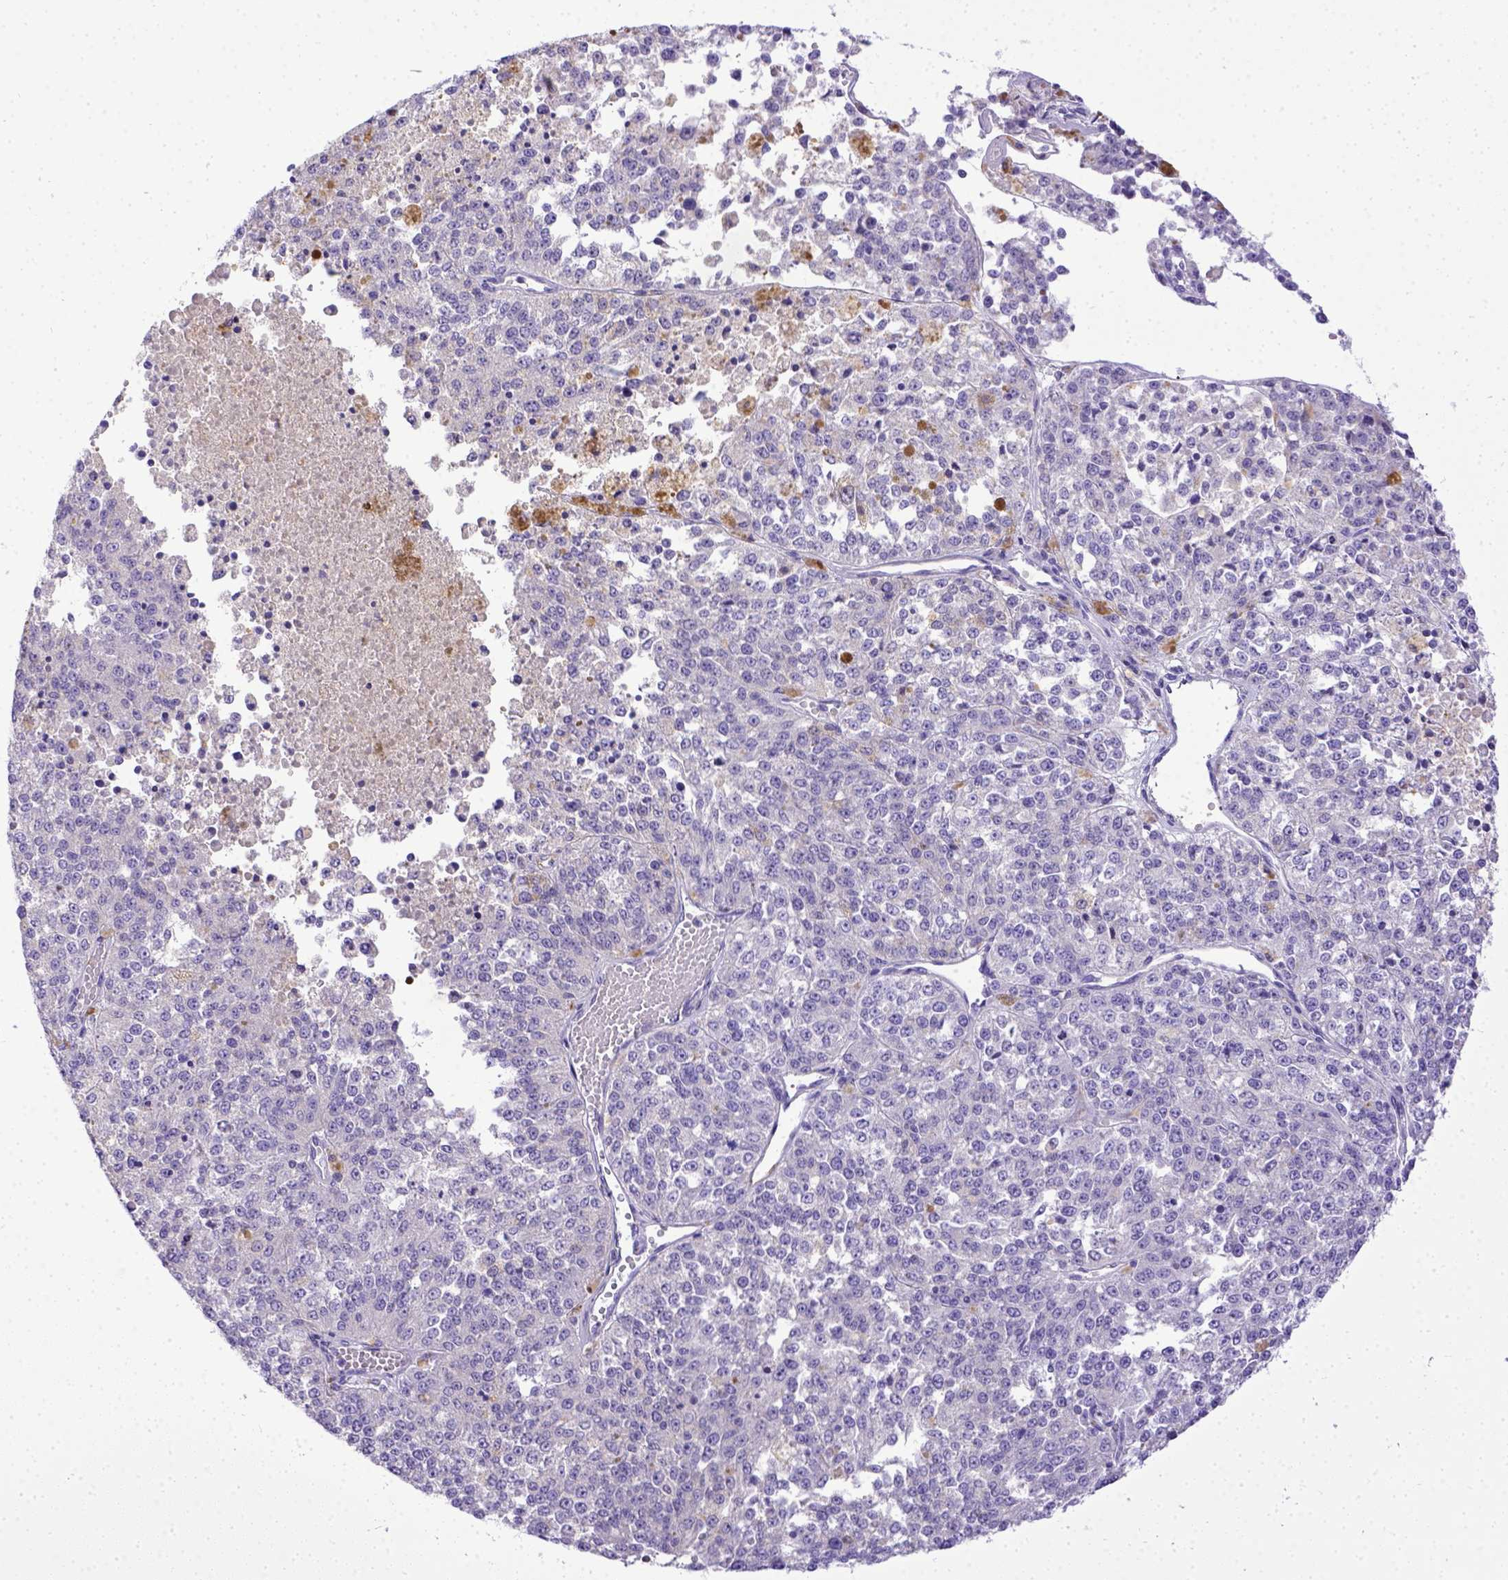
{"staining": {"intensity": "negative", "quantity": "none", "location": "none"}, "tissue": "melanoma", "cell_type": "Tumor cells", "image_type": "cancer", "snomed": [{"axis": "morphology", "description": "Malignant melanoma, Metastatic site"}, {"axis": "topography", "description": "Lymph node"}], "caption": "An image of malignant melanoma (metastatic site) stained for a protein demonstrates no brown staining in tumor cells.", "gene": "BTN1A1", "patient": {"sex": "female", "age": 64}}